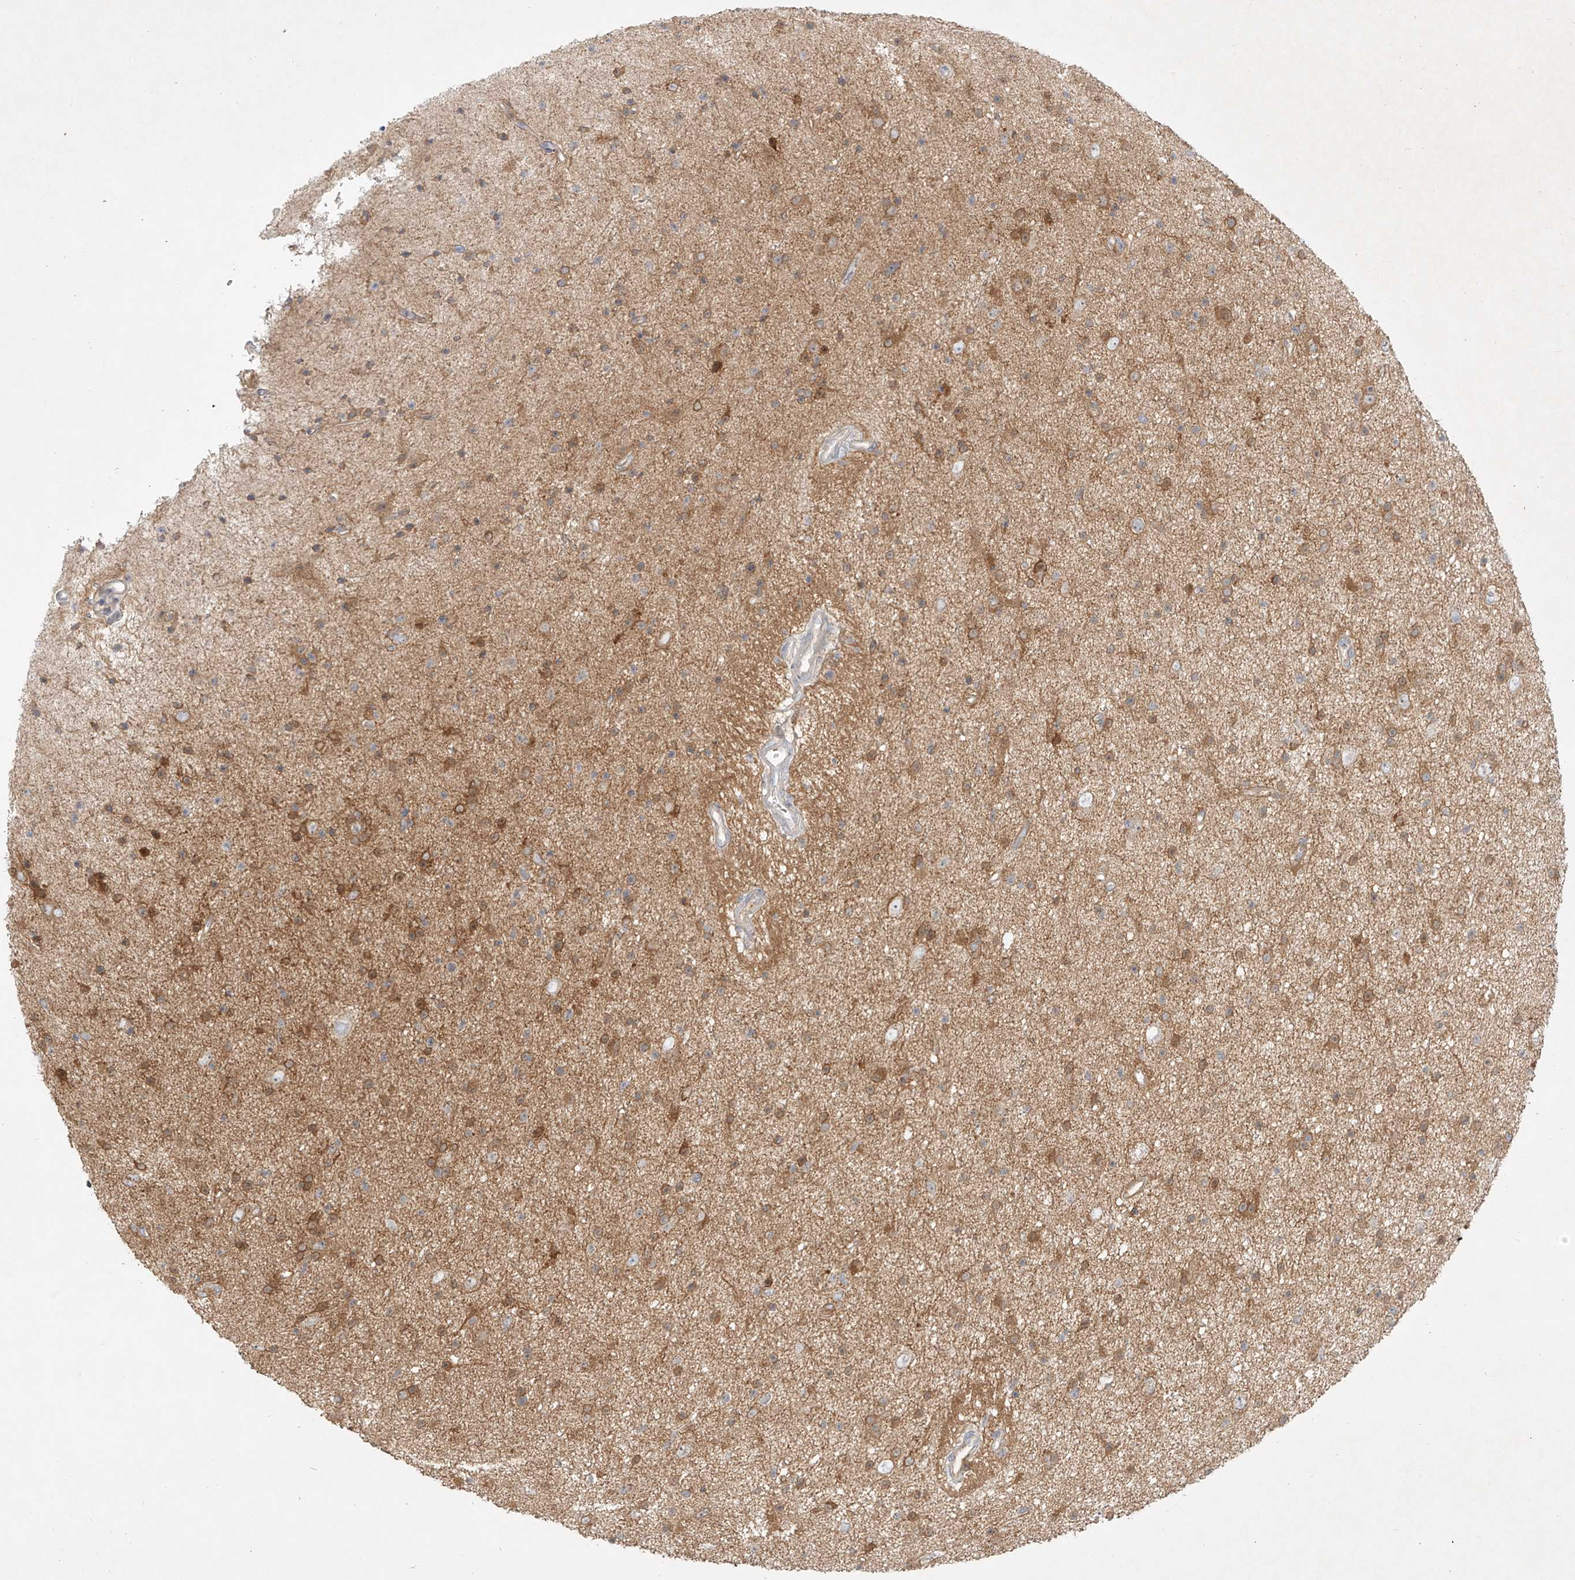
{"staining": {"intensity": "moderate", "quantity": "25%-75%", "location": "cytoplasmic/membranous"}, "tissue": "glioma", "cell_type": "Tumor cells", "image_type": "cancer", "snomed": [{"axis": "morphology", "description": "Glioma, malignant, Low grade"}, {"axis": "topography", "description": "Cerebral cortex"}], "caption": "This is an image of immunohistochemistry (IHC) staining of glioma, which shows moderate expression in the cytoplasmic/membranous of tumor cells.", "gene": "KPNA7", "patient": {"sex": "female", "age": 39}}